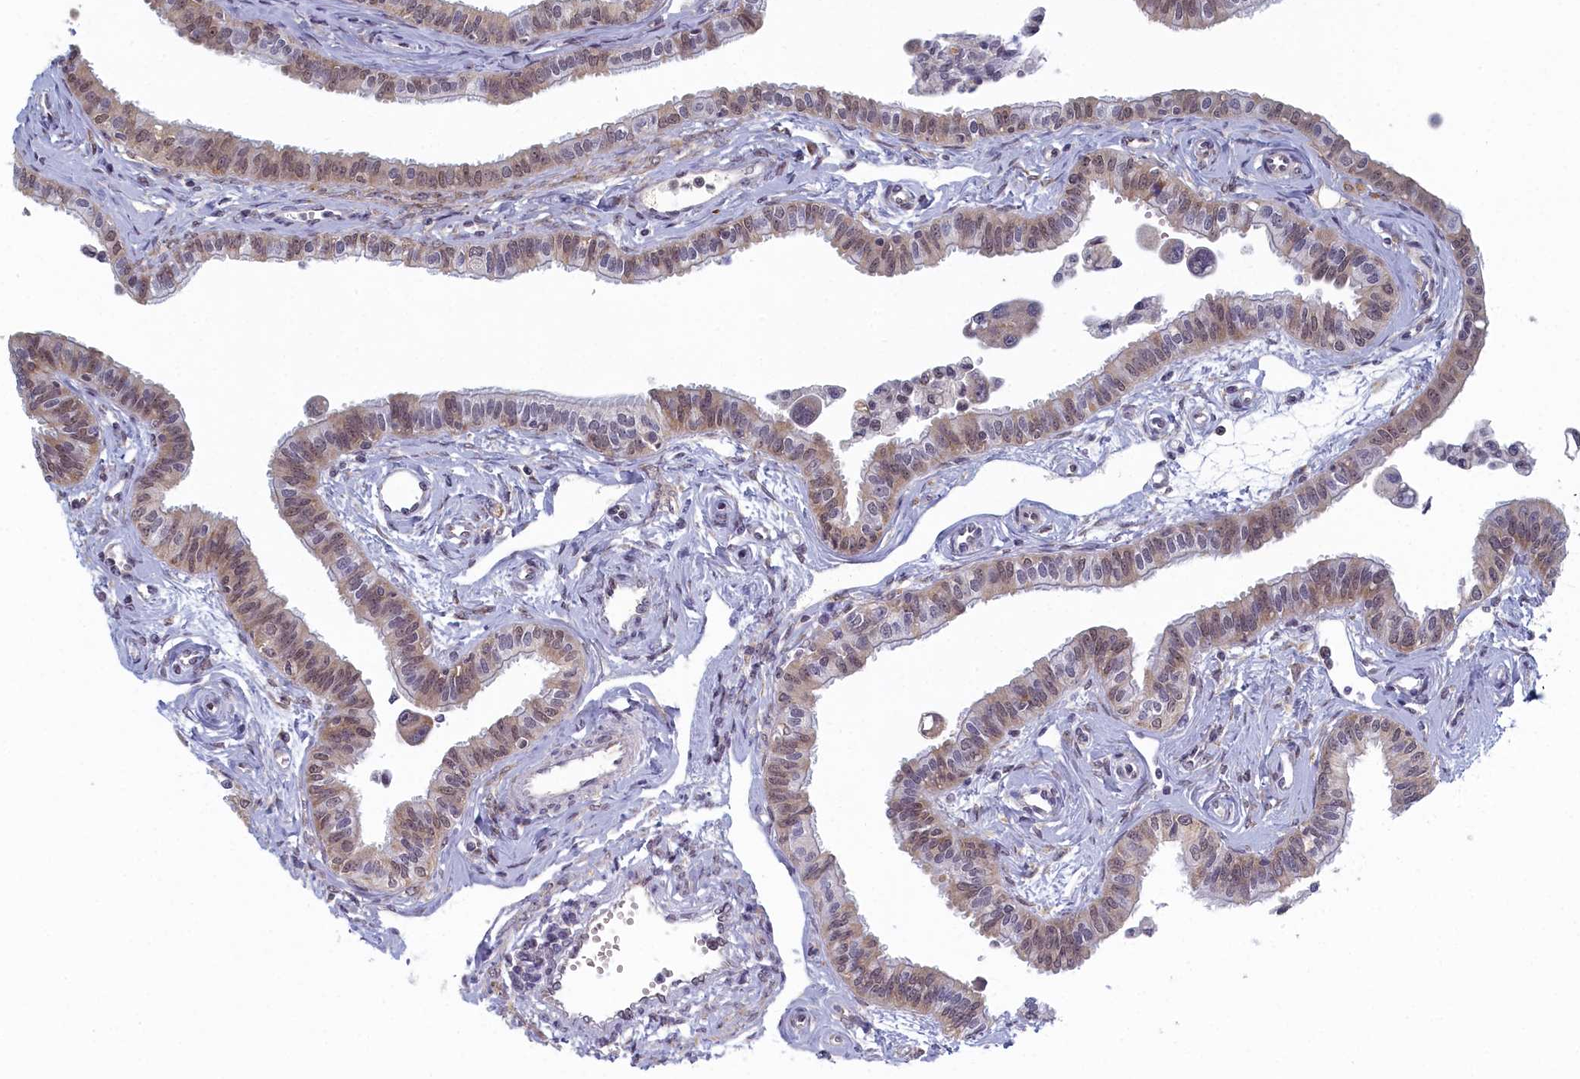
{"staining": {"intensity": "moderate", "quantity": ">75%", "location": "cytoplasmic/membranous,nuclear"}, "tissue": "fallopian tube", "cell_type": "Glandular cells", "image_type": "normal", "snomed": [{"axis": "morphology", "description": "Normal tissue, NOS"}, {"axis": "morphology", "description": "Carcinoma, NOS"}, {"axis": "topography", "description": "Fallopian tube"}, {"axis": "topography", "description": "Ovary"}], "caption": "High-power microscopy captured an immunohistochemistry photomicrograph of unremarkable fallopian tube, revealing moderate cytoplasmic/membranous,nuclear expression in approximately >75% of glandular cells.", "gene": "DNAJC17", "patient": {"sex": "female", "age": 59}}